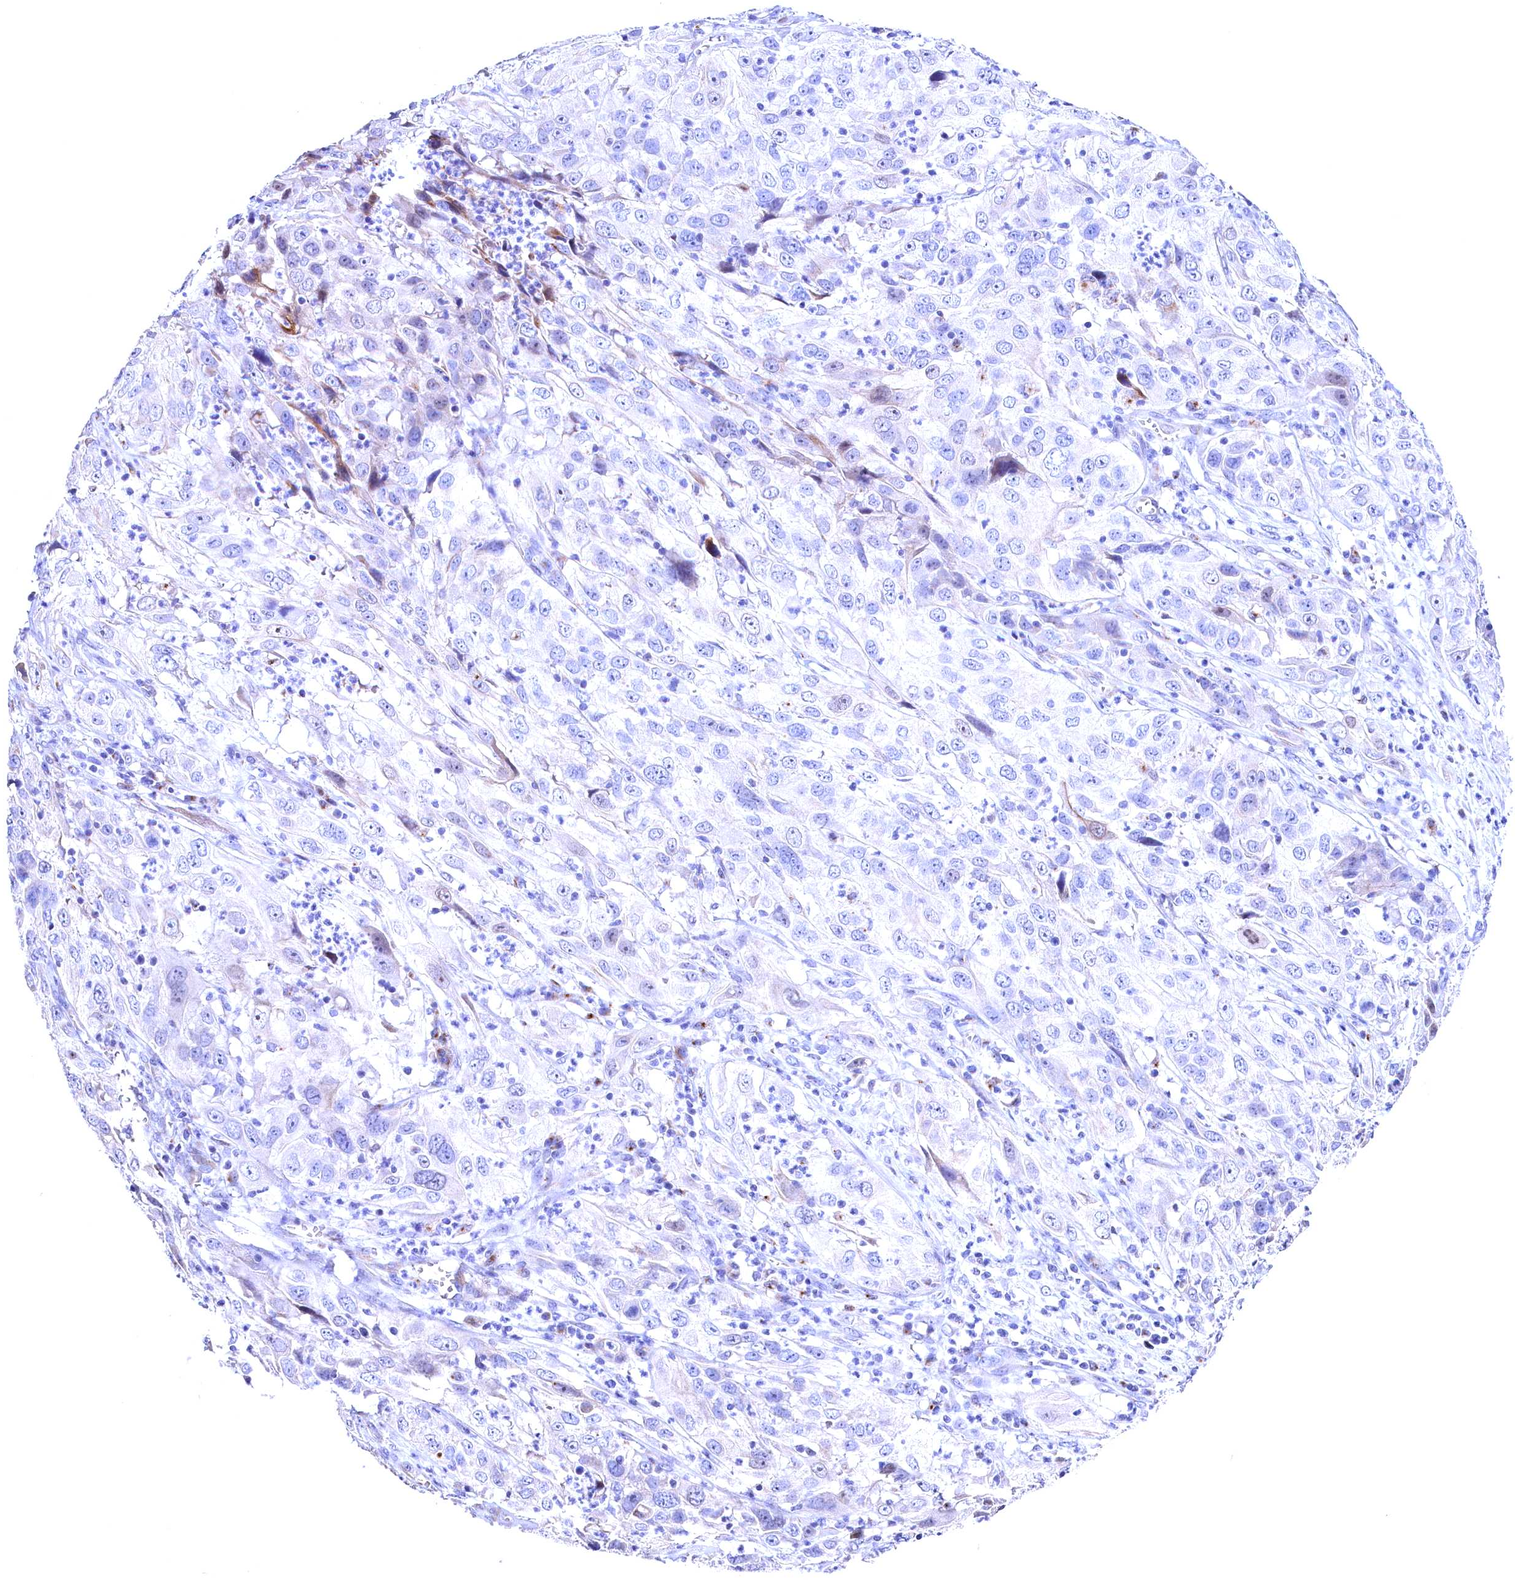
{"staining": {"intensity": "negative", "quantity": "none", "location": "none"}, "tissue": "cervical cancer", "cell_type": "Tumor cells", "image_type": "cancer", "snomed": [{"axis": "morphology", "description": "Squamous cell carcinoma, NOS"}, {"axis": "topography", "description": "Cervix"}], "caption": "The immunohistochemistry (IHC) photomicrograph has no significant expression in tumor cells of cervical cancer (squamous cell carcinoma) tissue.", "gene": "GPR108", "patient": {"sex": "female", "age": 32}}